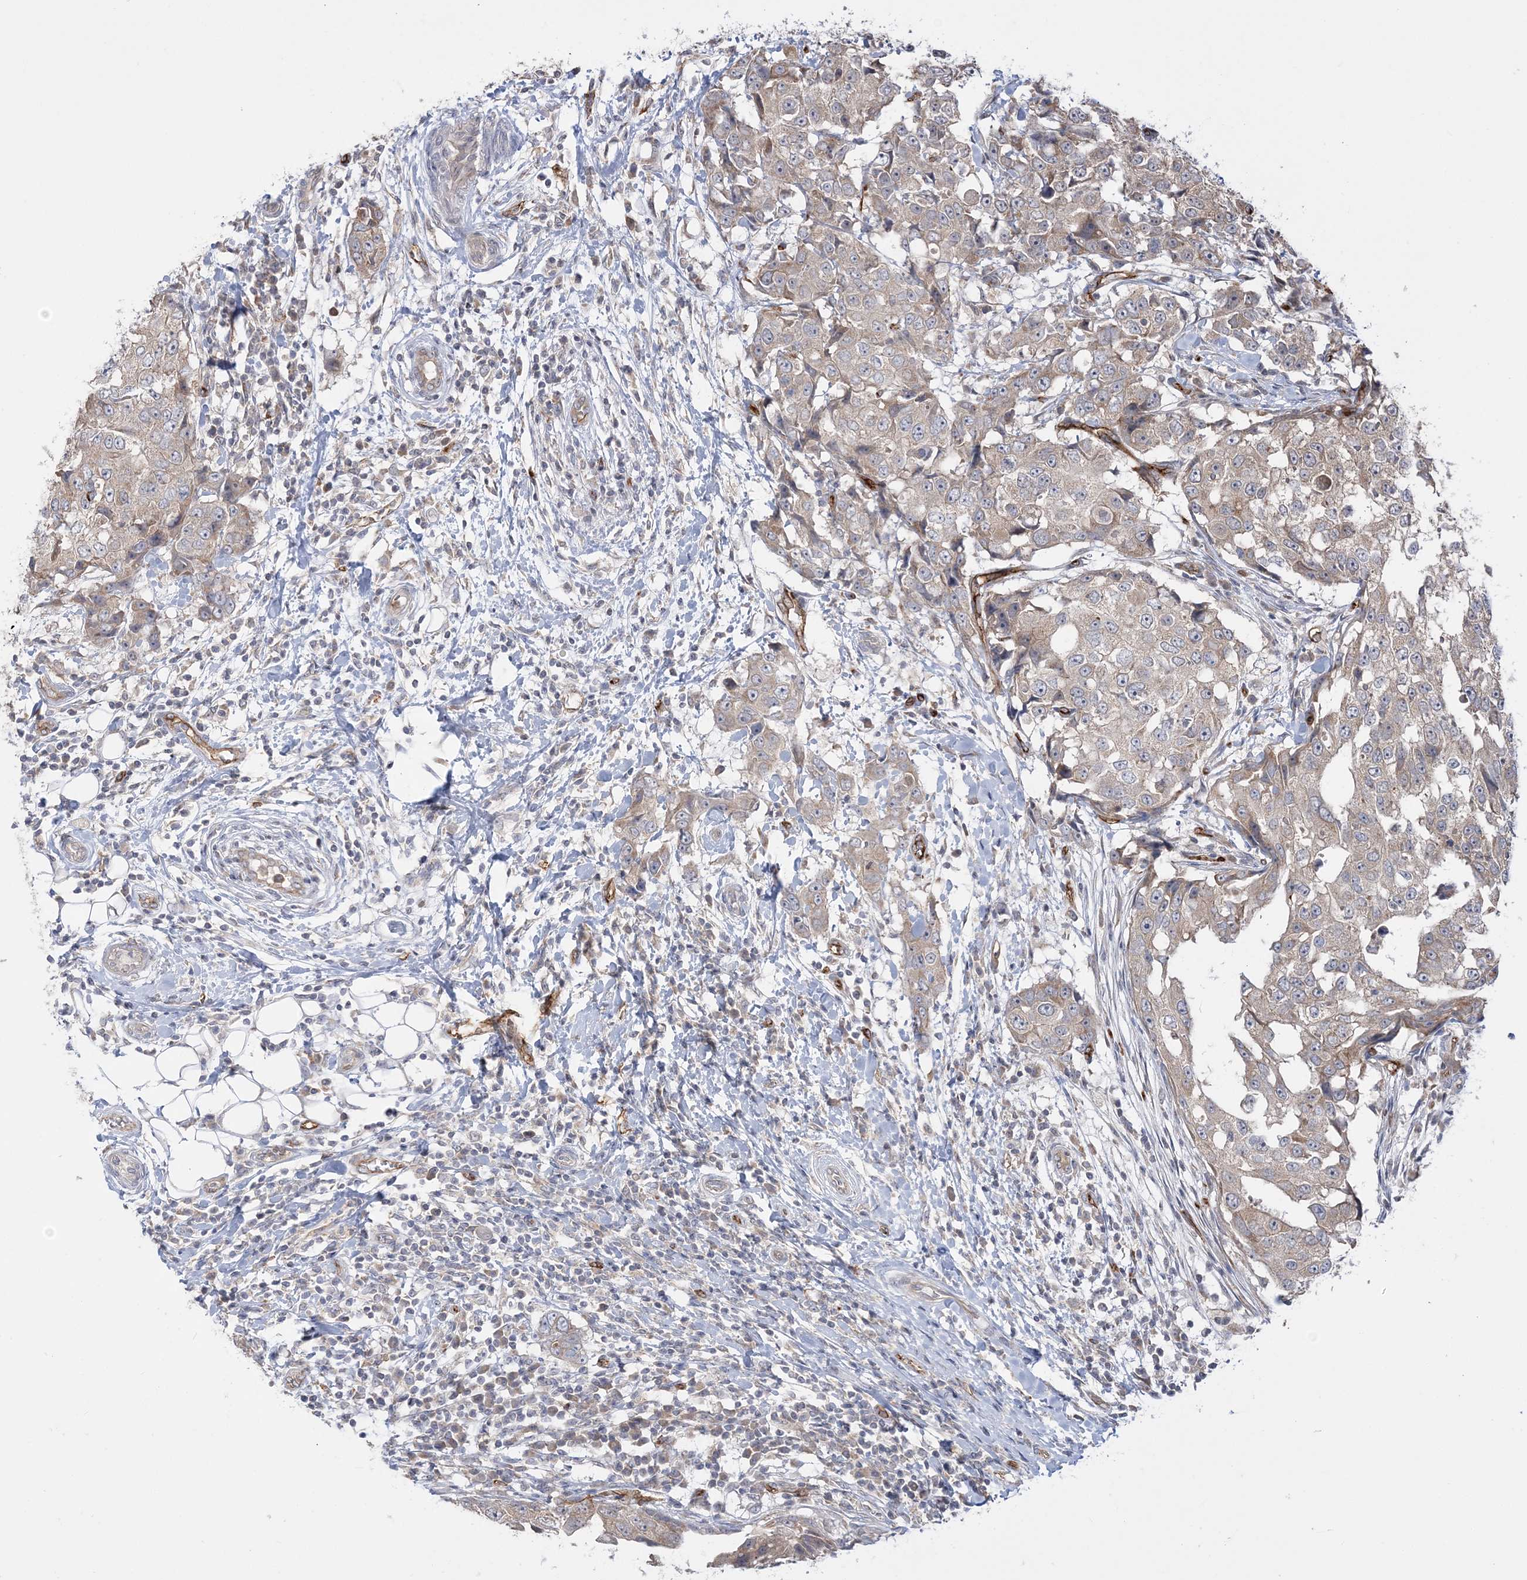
{"staining": {"intensity": "weak", "quantity": "25%-75%", "location": "cytoplasmic/membranous"}, "tissue": "breast cancer", "cell_type": "Tumor cells", "image_type": "cancer", "snomed": [{"axis": "morphology", "description": "Duct carcinoma"}, {"axis": "topography", "description": "Breast"}], "caption": "Immunohistochemistry (IHC) photomicrograph of breast cancer (invasive ductal carcinoma) stained for a protein (brown), which reveals low levels of weak cytoplasmic/membranous positivity in approximately 25%-75% of tumor cells.", "gene": "FARSB", "patient": {"sex": "female", "age": 27}}